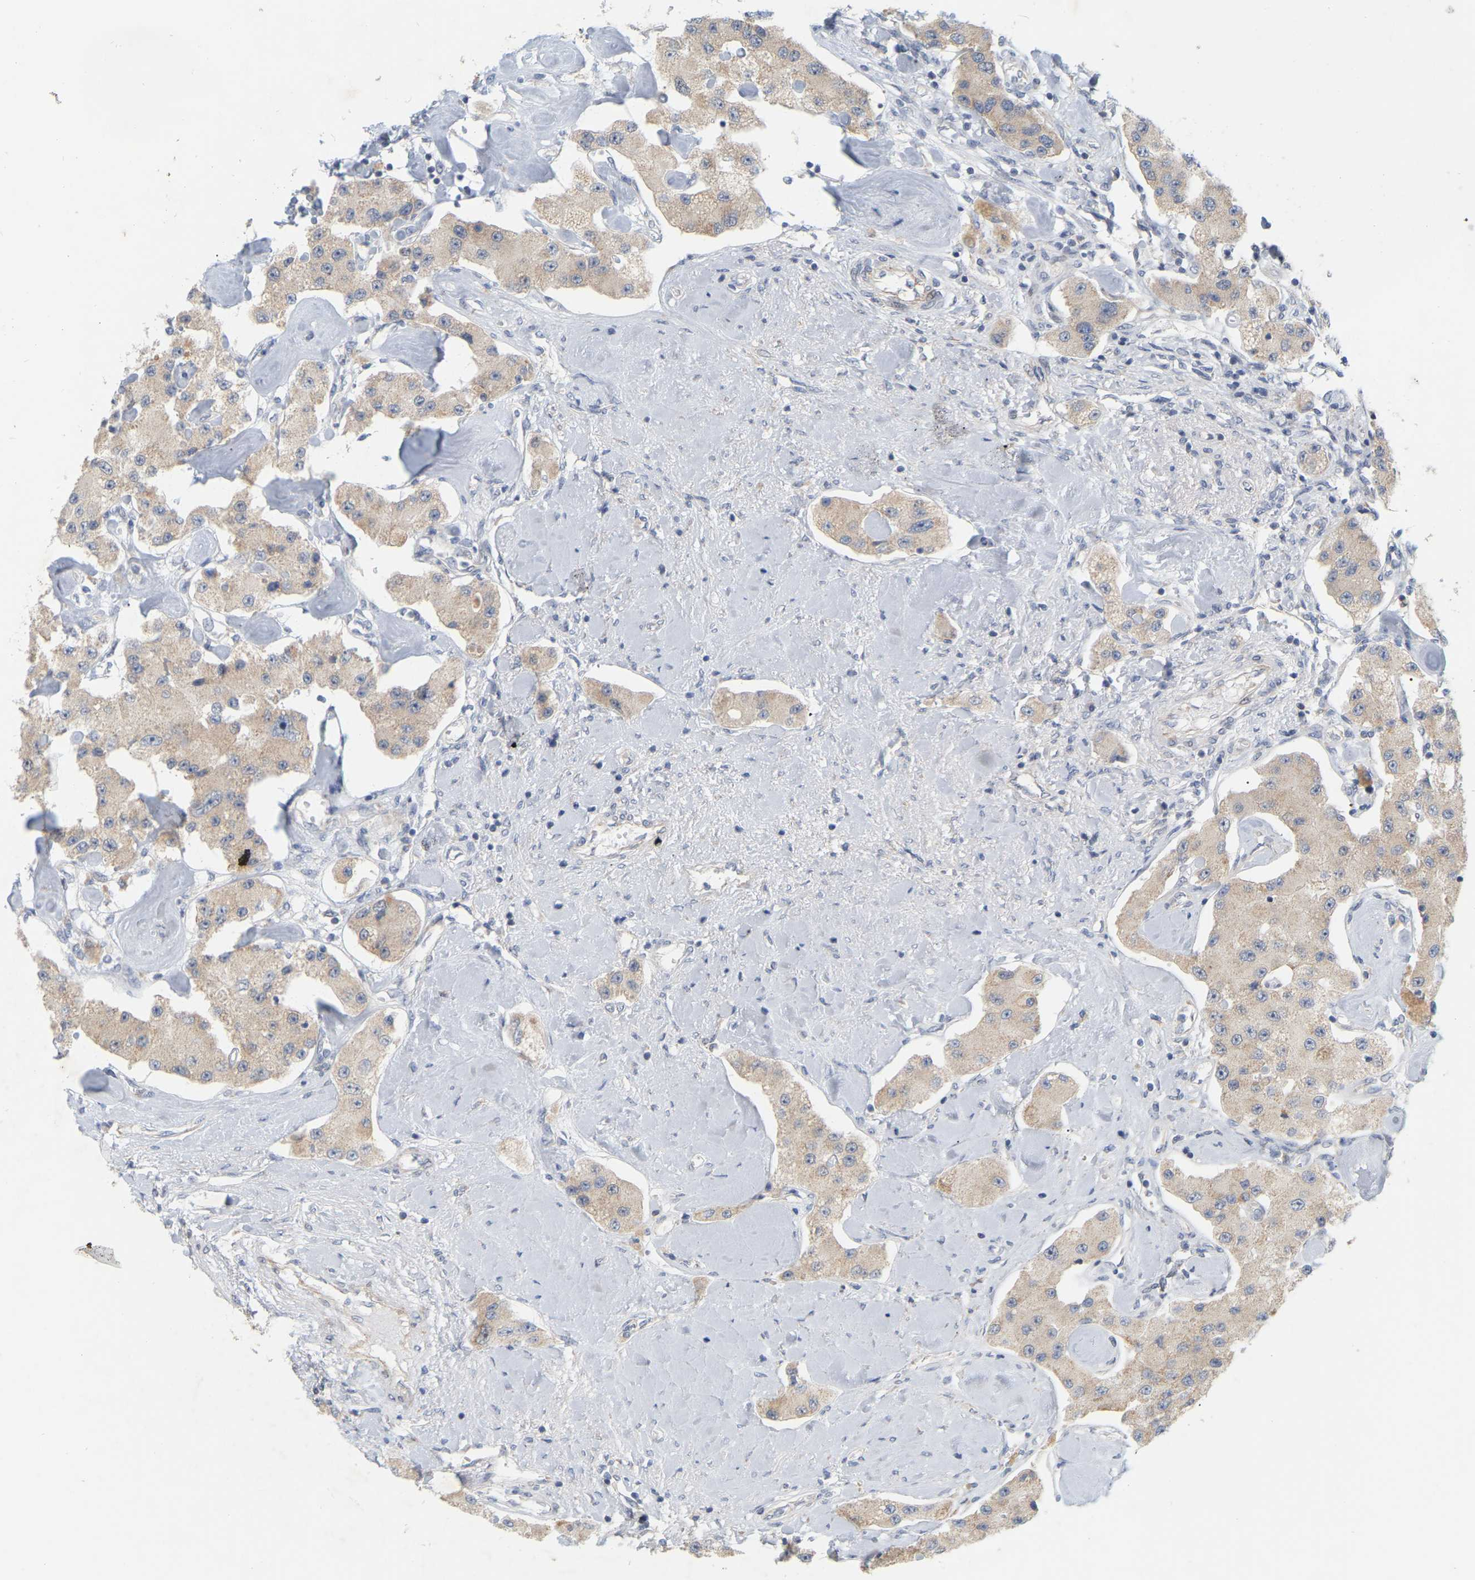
{"staining": {"intensity": "weak", "quantity": ">75%", "location": "cytoplasmic/membranous"}, "tissue": "carcinoid", "cell_type": "Tumor cells", "image_type": "cancer", "snomed": [{"axis": "morphology", "description": "Carcinoid, malignant, NOS"}, {"axis": "topography", "description": "Pancreas"}], "caption": "High-magnification brightfield microscopy of carcinoid stained with DAB (3,3'-diaminobenzidine) (brown) and counterstained with hematoxylin (blue). tumor cells exhibit weak cytoplasmic/membranous staining is present in about>75% of cells. (Brightfield microscopy of DAB IHC at high magnification).", "gene": "MINDY4", "patient": {"sex": "male", "age": 41}}